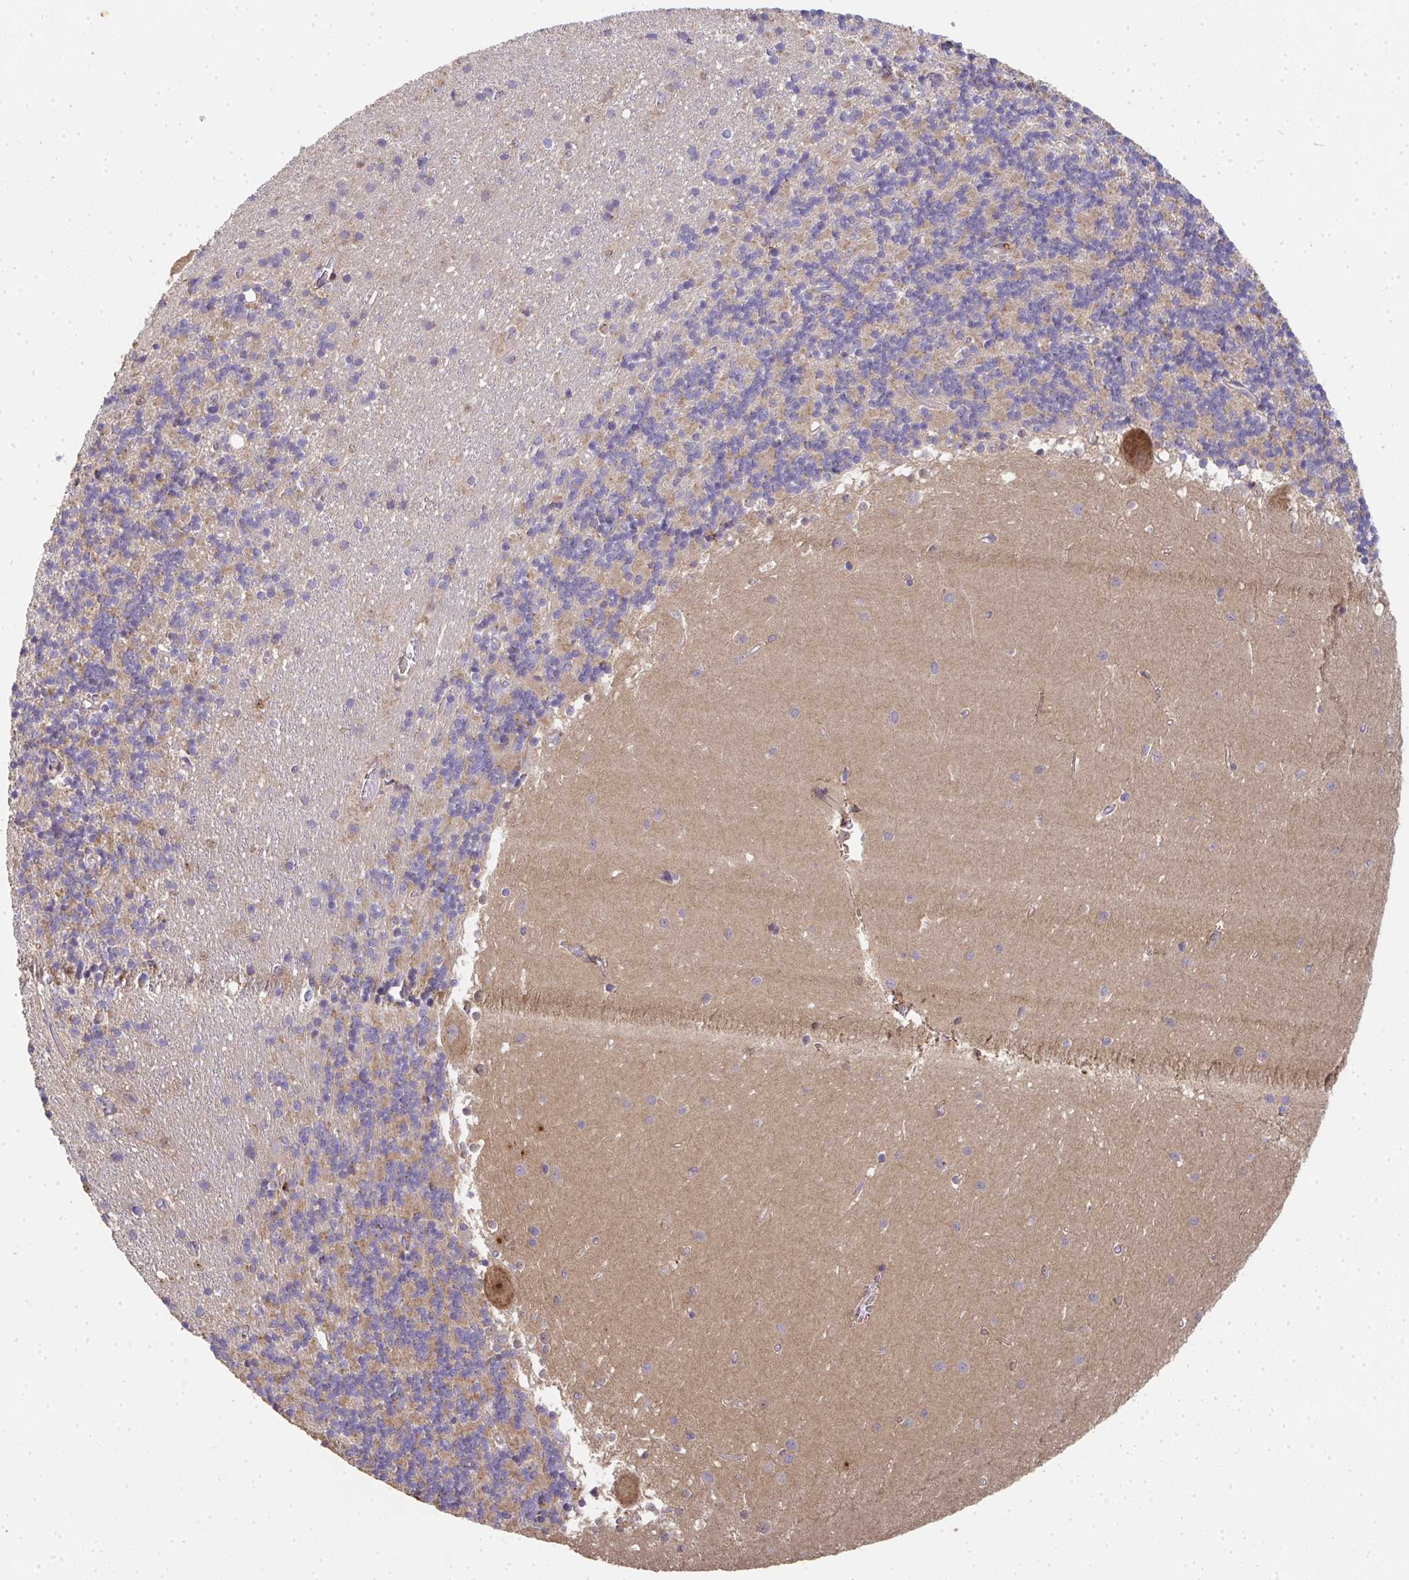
{"staining": {"intensity": "moderate", "quantity": "25%-75%", "location": "cytoplasmic/membranous"}, "tissue": "cerebellum", "cell_type": "Cells in granular layer", "image_type": "normal", "snomed": [{"axis": "morphology", "description": "Normal tissue, NOS"}, {"axis": "topography", "description": "Cerebellum"}], "caption": "Brown immunohistochemical staining in unremarkable human cerebellum displays moderate cytoplasmic/membranous staining in approximately 25%-75% of cells in granular layer.", "gene": "TNMD", "patient": {"sex": "male", "age": 54}}